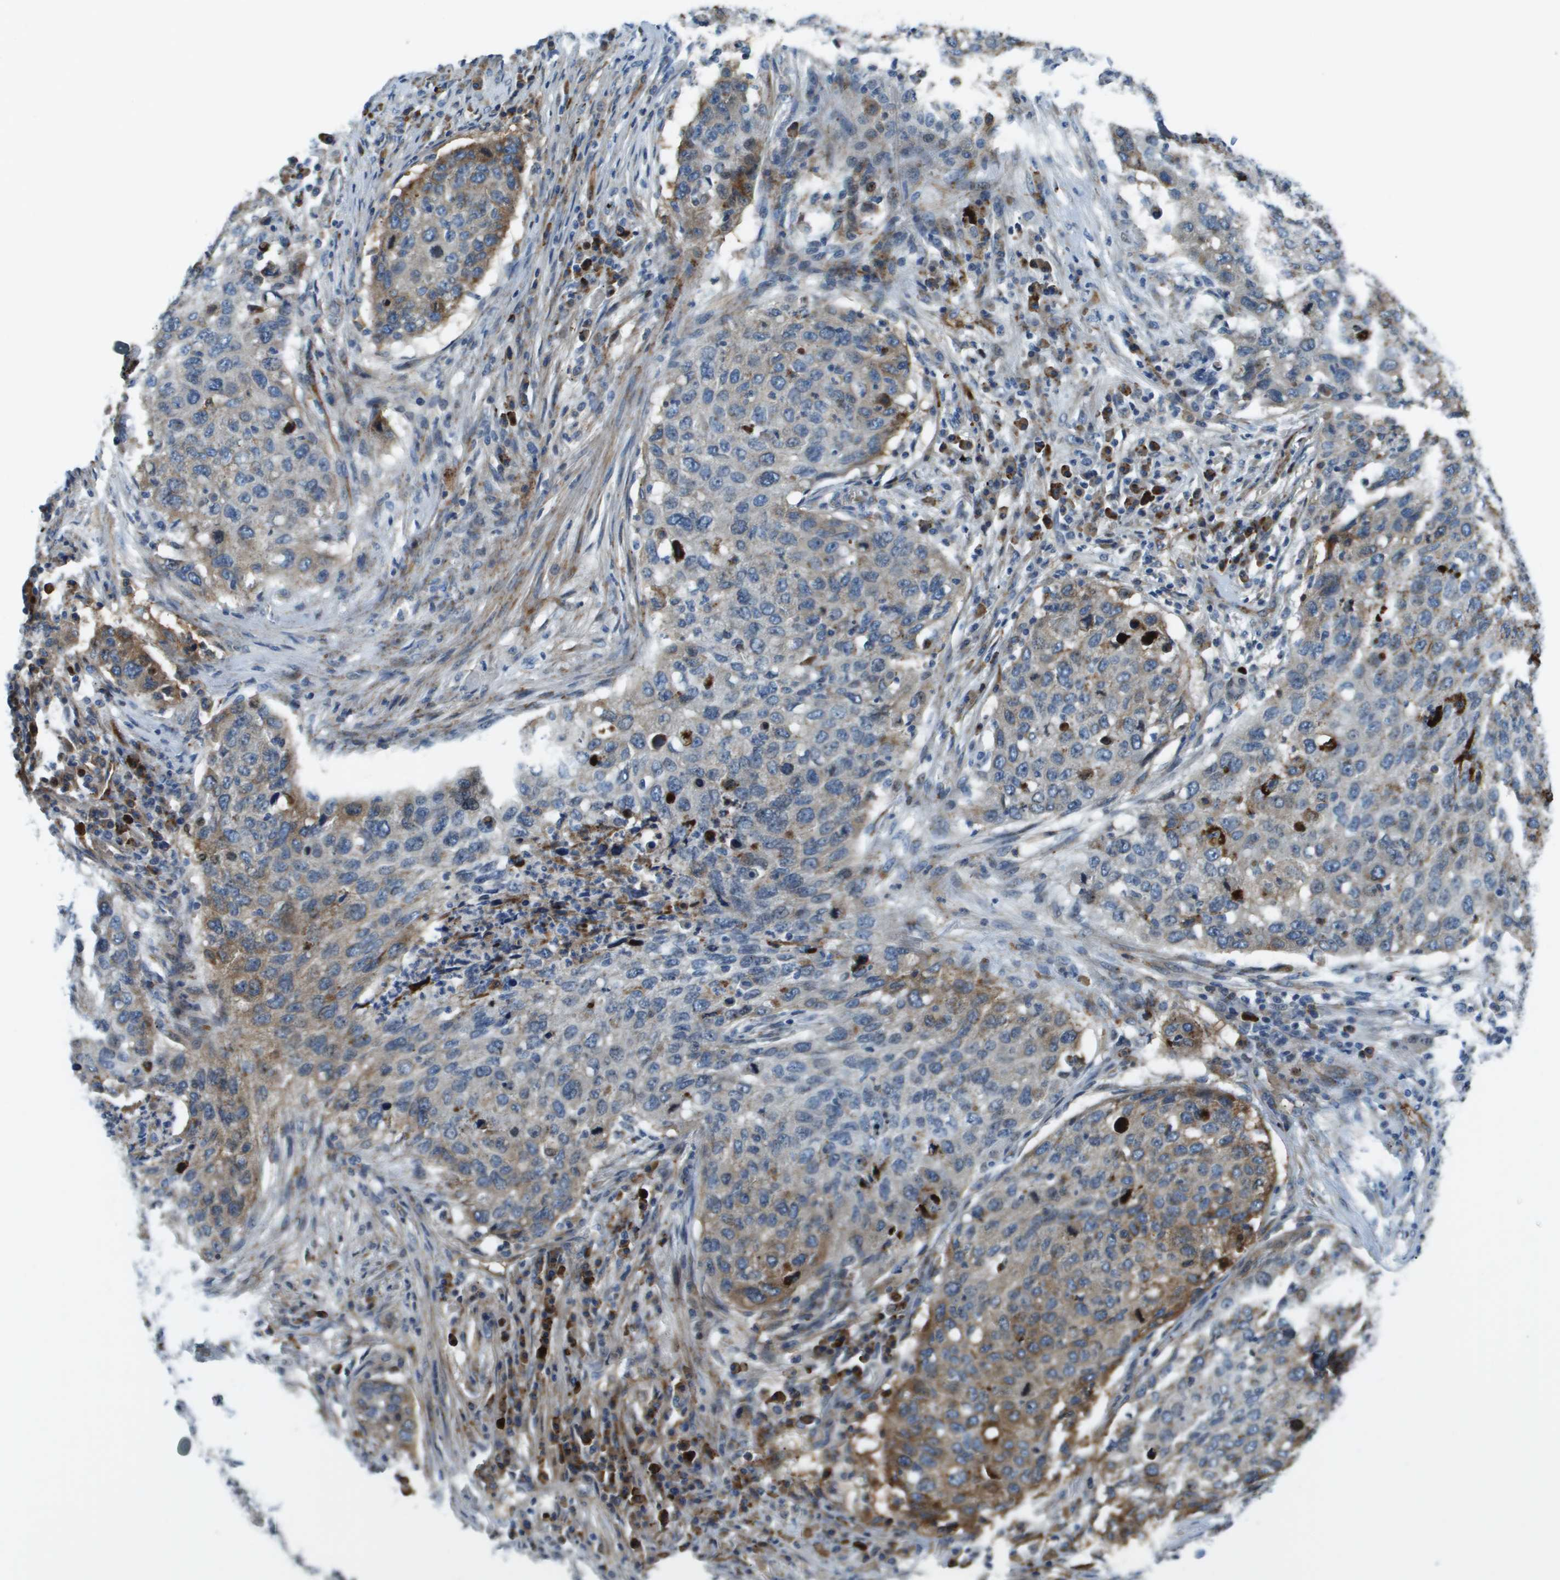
{"staining": {"intensity": "moderate", "quantity": "<25%", "location": "cytoplasmic/membranous"}, "tissue": "lung cancer", "cell_type": "Tumor cells", "image_type": "cancer", "snomed": [{"axis": "morphology", "description": "Squamous cell carcinoma, NOS"}, {"axis": "topography", "description": "Lung"}], "caption": "Immunohistochemical staining of human lung squamous cell carcinoma demonstrates low levels of moderate cytoplasmic/membranous protein positivity in about <25% of tumor cells. The protein of interest is stained brown, and the nuclei are stained in blue (DAB IHC with brightfield microscopy, high magnification).", "gene": "SDC1", "patient": {"sex": "female", "age": 63}}